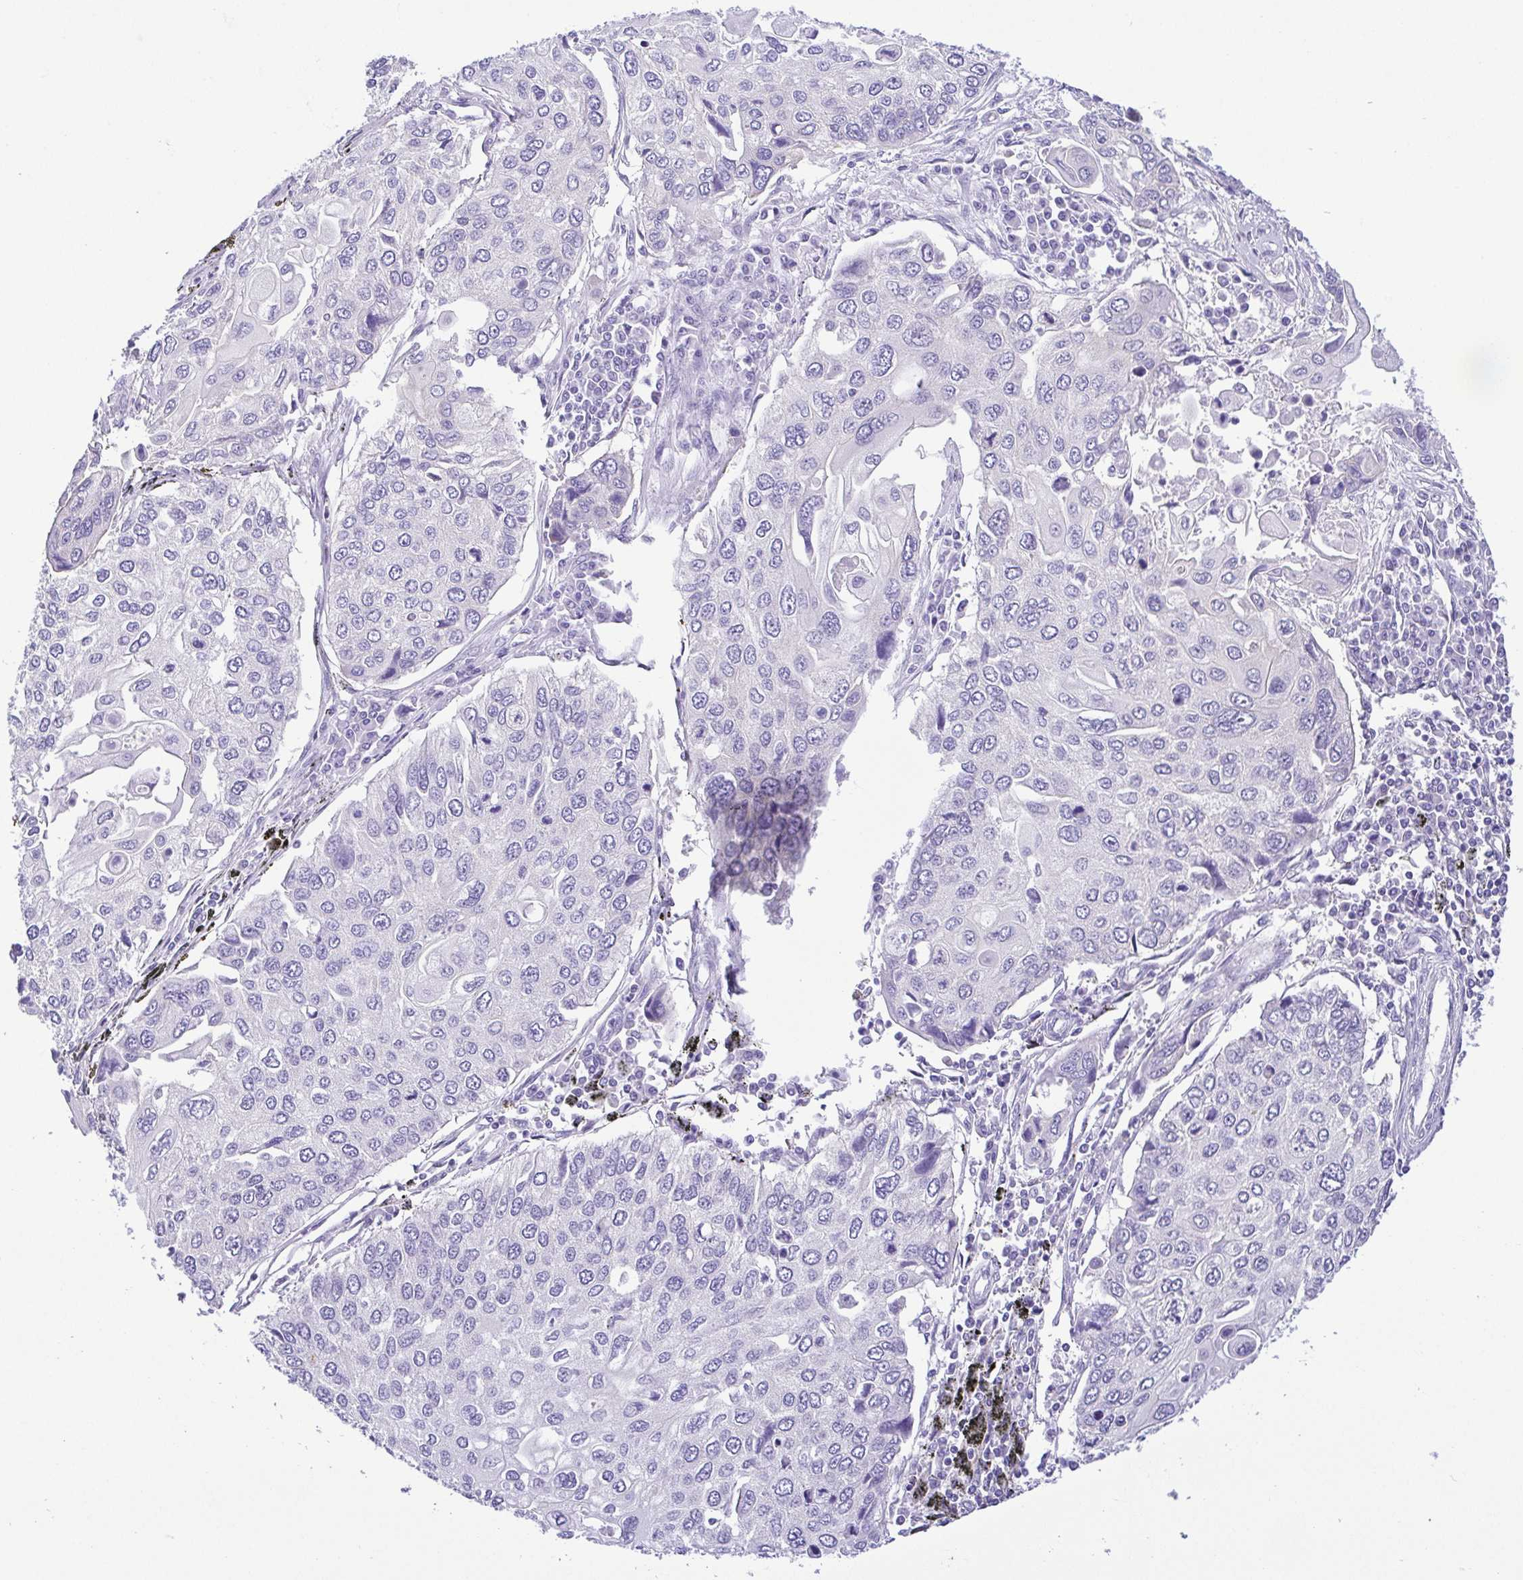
{"staining": {"intensity": "negative", "quantity": "none", "location": "none"}, "tissue": "lung cancer", "cell_type": "Tumor cells", "image_type": "cancer", "snomed": [{"axis": "morphology", "description": "Squamous cell carcinoma, NOS"}, {"axis": "morphology", "description": "Squamous cell carcinoma, metastatic, NOS"}, {"axis": "topography", "description": "Lung"}], "caption": "Lung cancer (squamous cell carcinoma) stained for a protein using IHC displays no staining tumor cells.", "gene": "EPB42", "patient": {"sex": "male", "age": 63}}